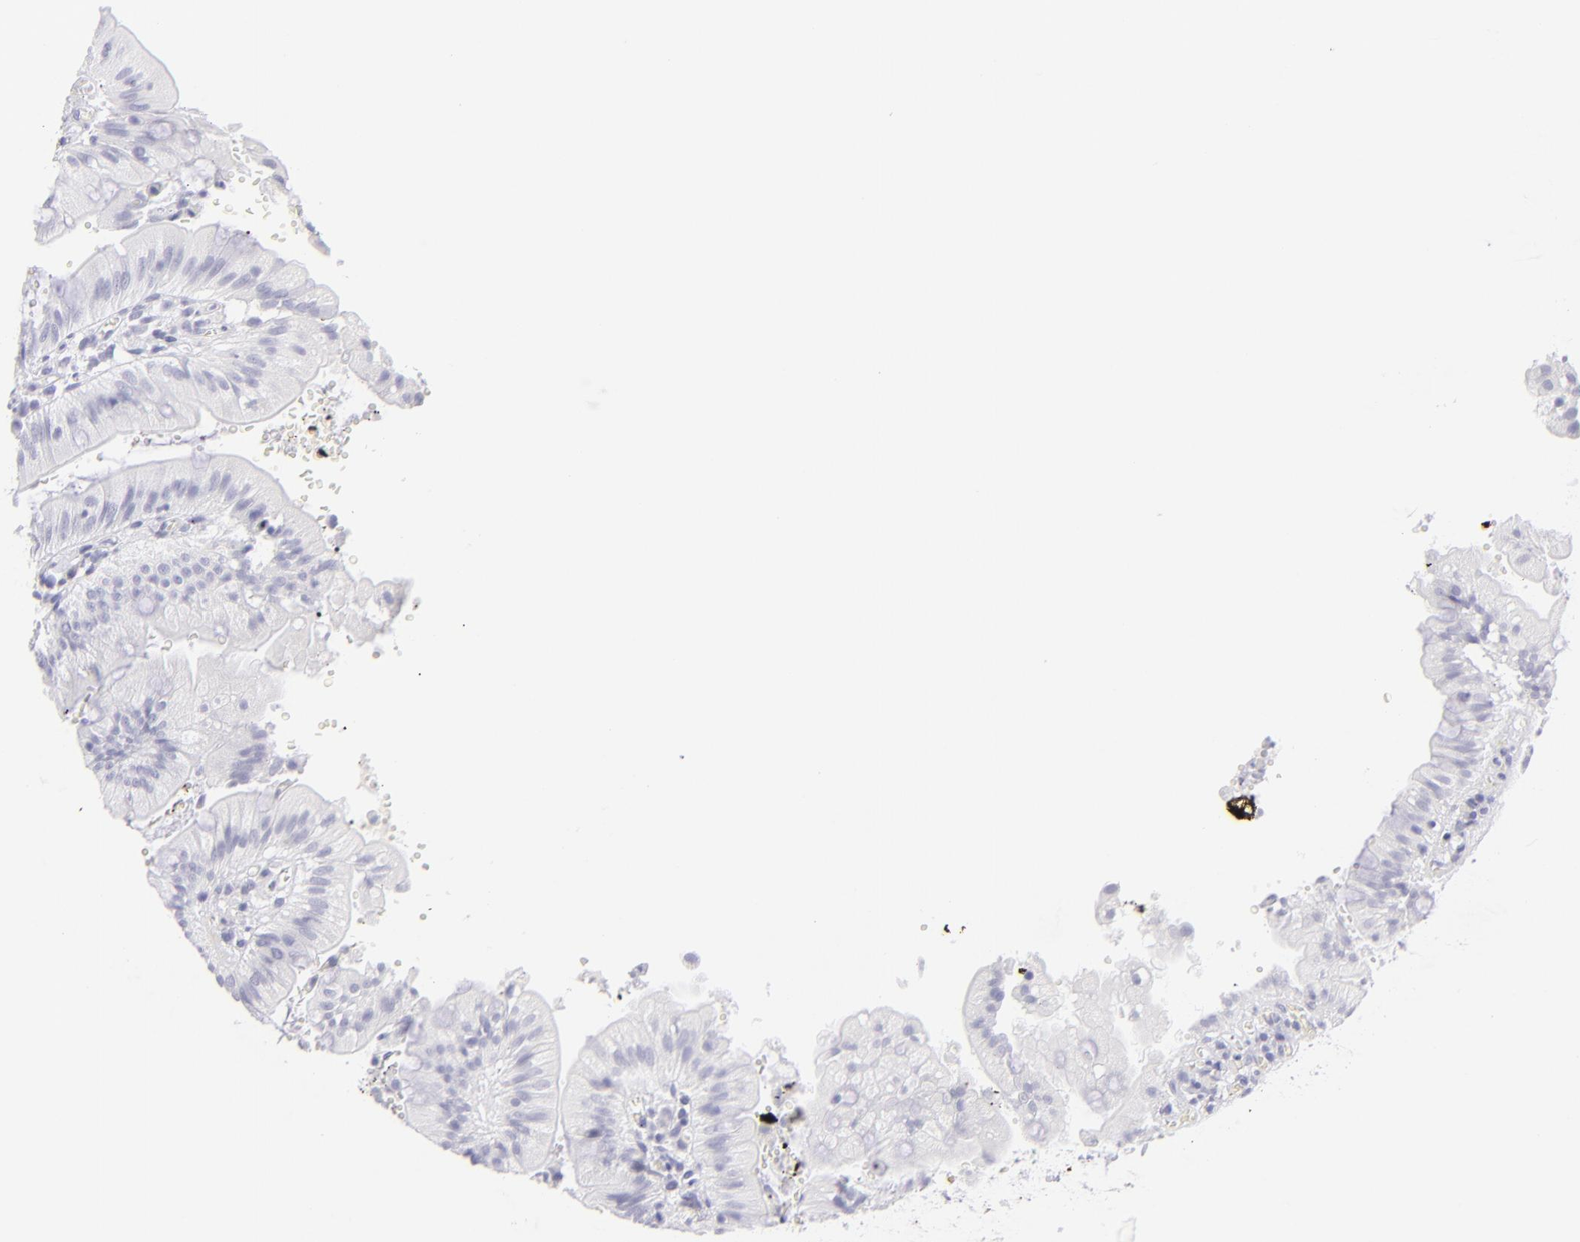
{"staining": {"intensity": "negative", "quantity": "none", "location": "none"}, "tissue": "small intestine", "cell_type": "Glandular cells", "image_type": "normal", "snomed": [{"axis": "morphology", "description": "Normal tissue, NOS"}, {"axis": "topography", "description": "Small intestine"}], "caption": "Glandular cells show no significant protein staining in unremarkable small intestine. The staining is performed using DAB brown chromogen with nuclei counter-stained in using hematoxylin.", "gene": "FCER2", "patient": {"sex": "male", "age": 71}}